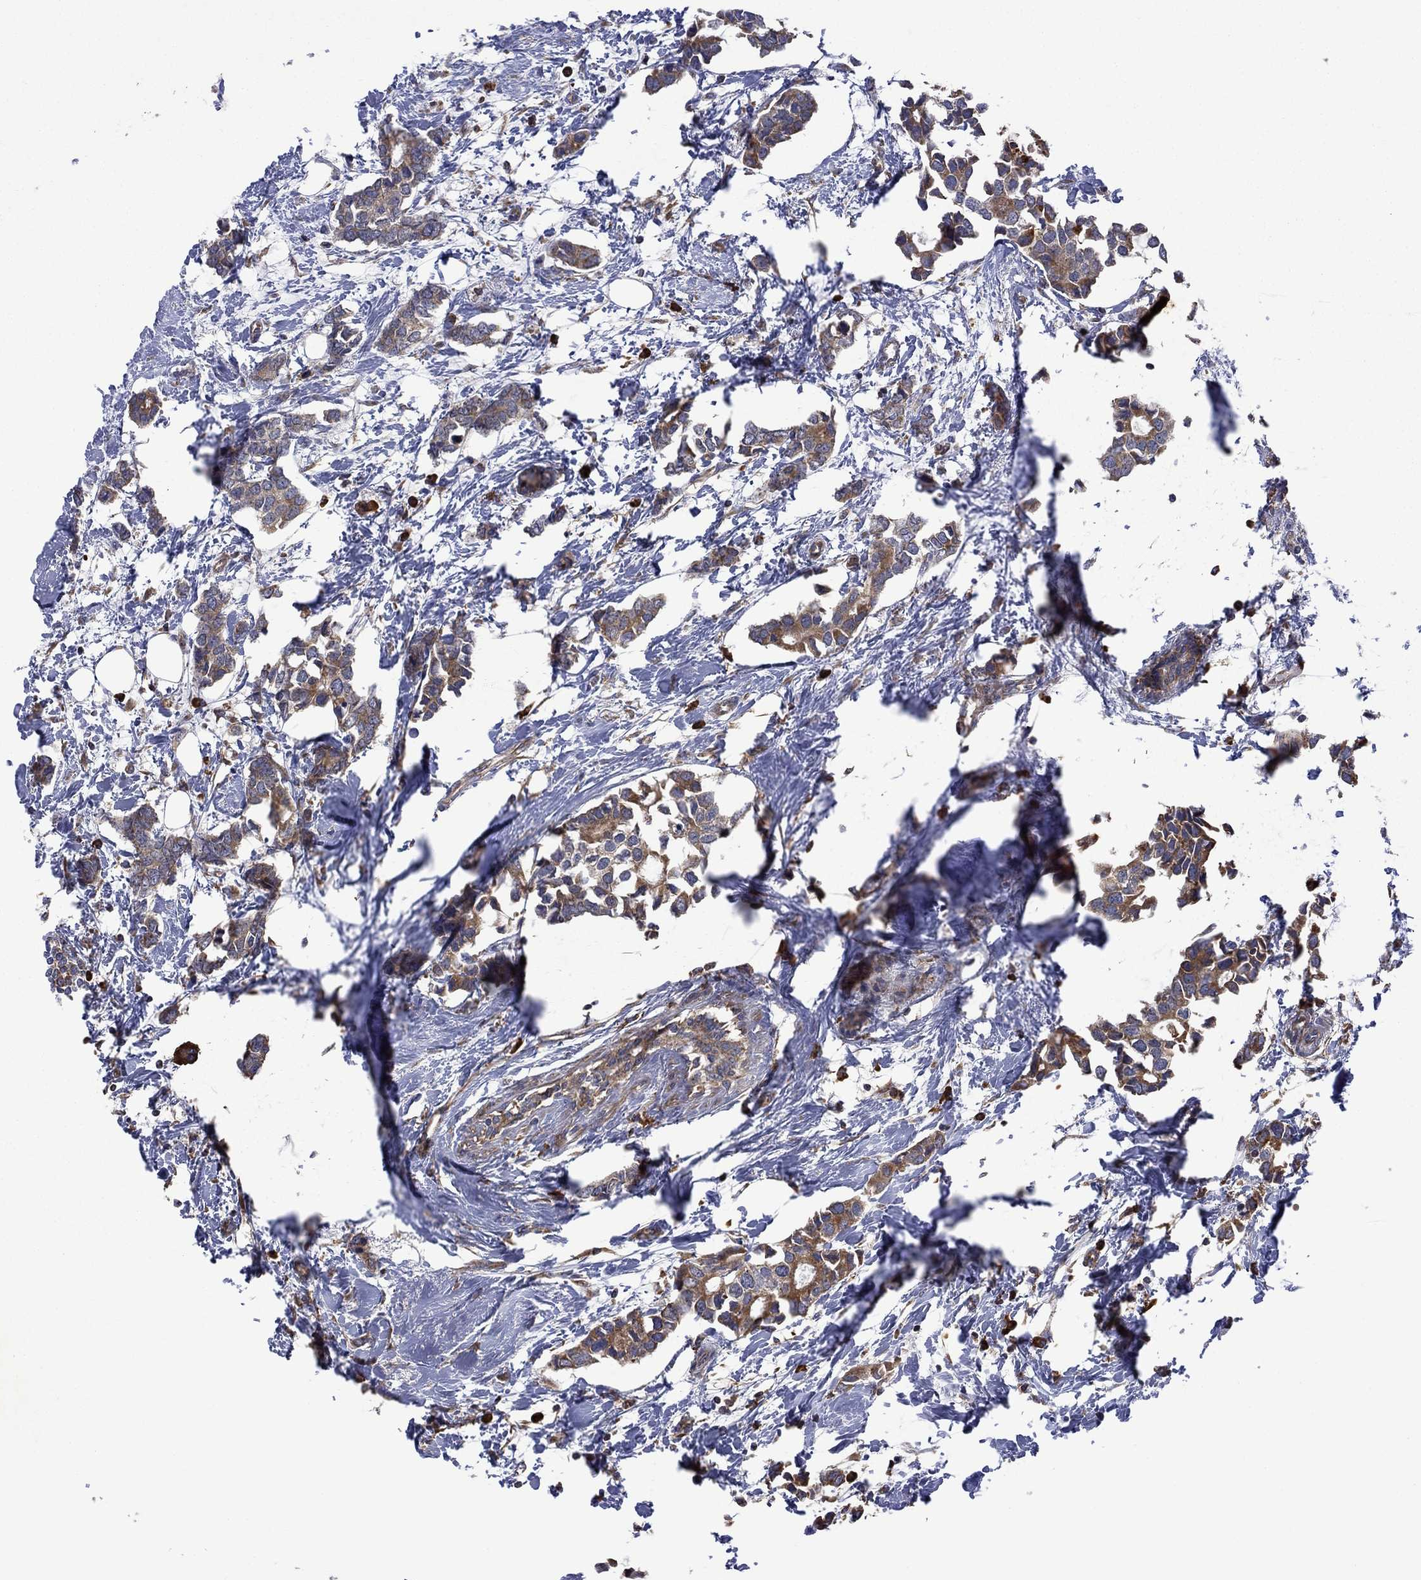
{"staining": {"intensity": "moderate", "quantity": ">75%", "location": "cytoplasmic/membranous"}, "tissue": "breast cancer", "cell_type": "Tumor cells", "image_type": "cancer", "snomed": [{"axis": "morphology", "description": "Duct carcinoma"}, {"axis": "topography", "description": "Breast"}], "caption": "Protein staining of breast cancer tissue reveals moderate cytoplasmic/membranous expression in about >75% of tumor cells. Ihc stains the protein of interest in brown and the nuclei are stained blue.", "gene": "FURIN", "patient": {"sex": "female", "age": 83}}